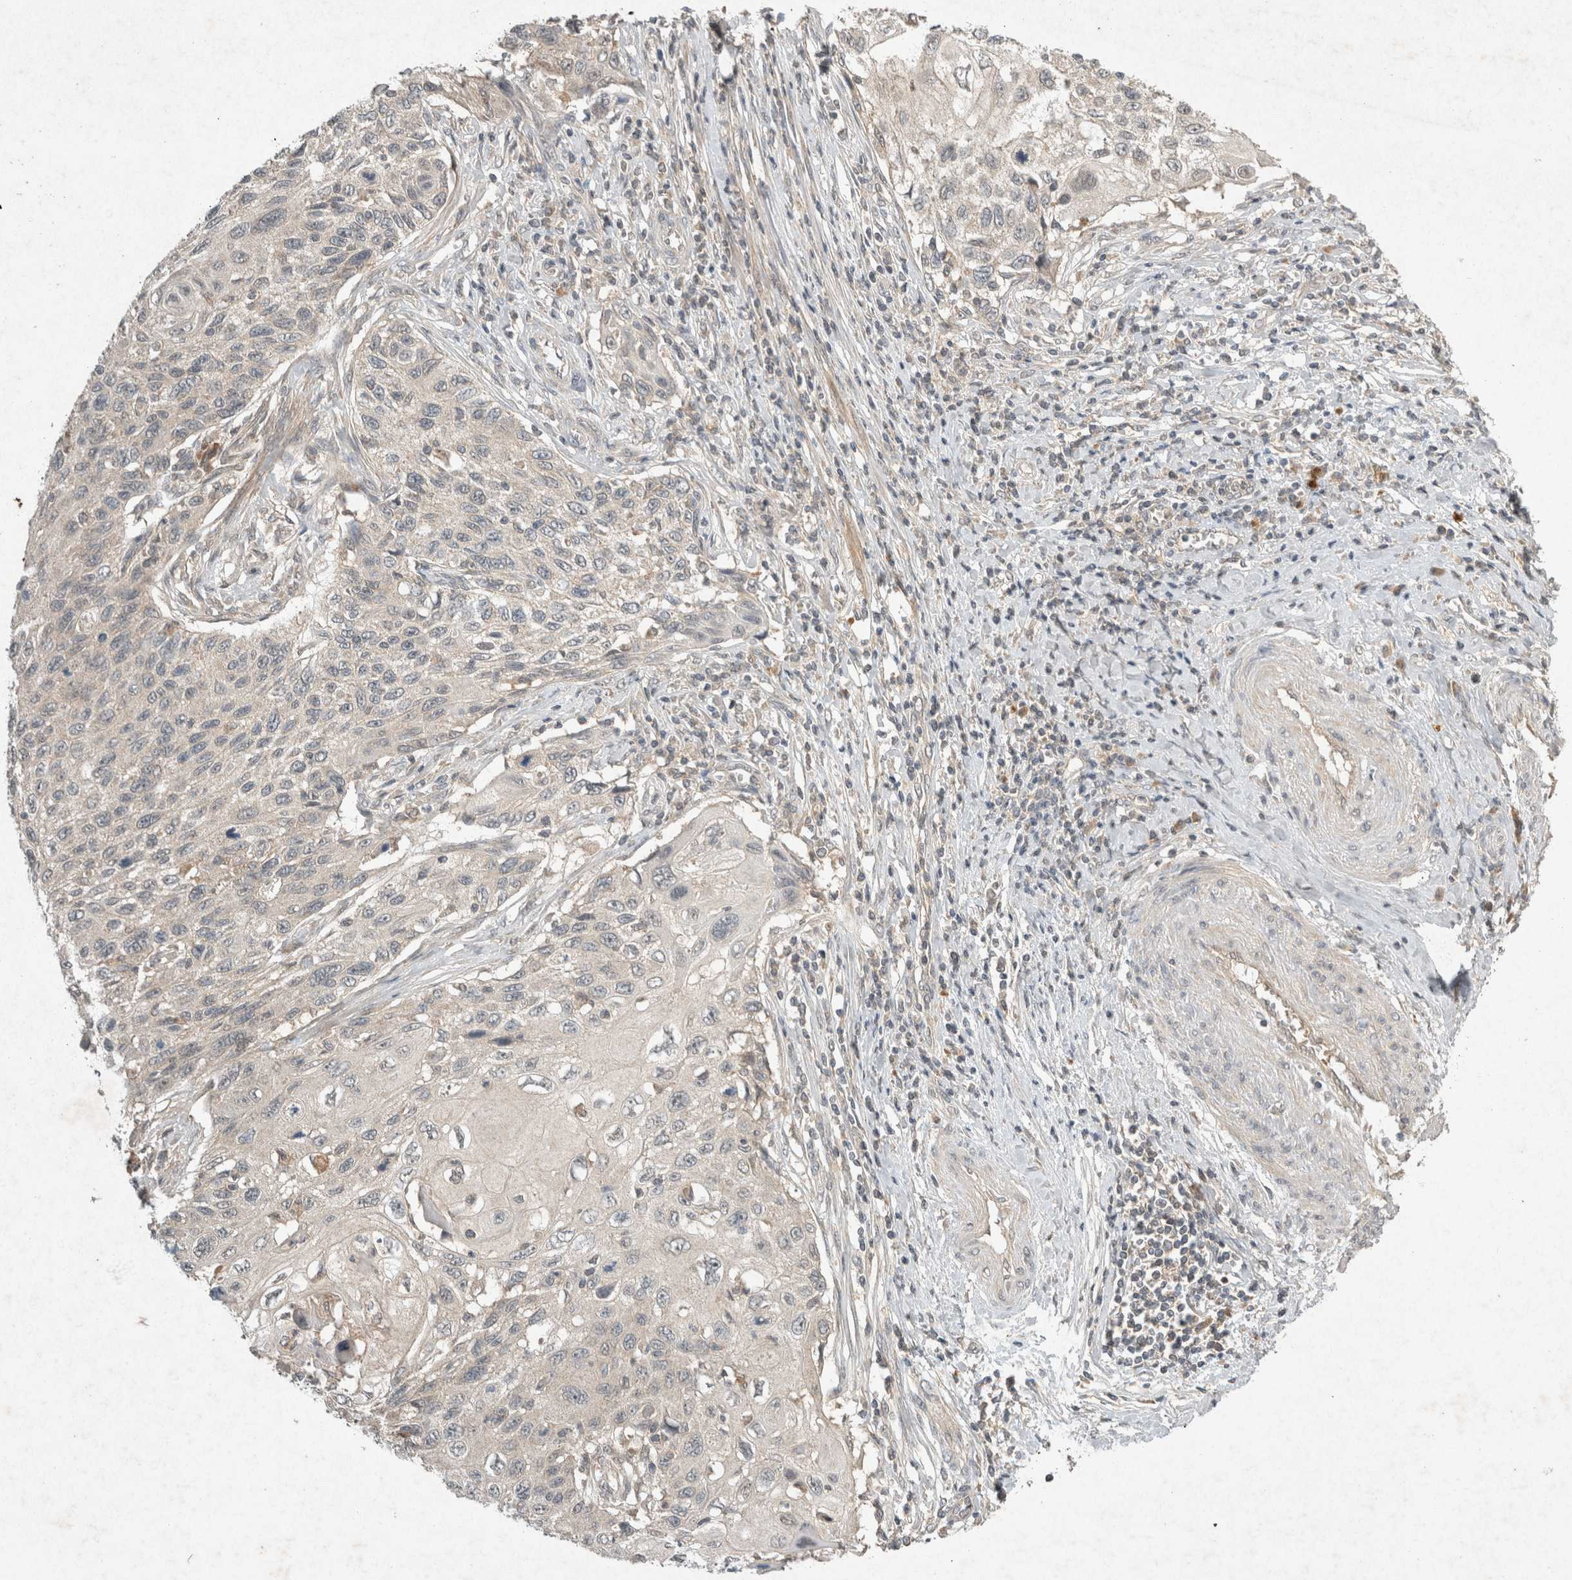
{"staining": {"intensity": "negative", "quantity": "none", "location": "none"}, "tissue": "cervical cancer", "cell_type": "Tumor cells", "image_type": "cancer", "snomed": [{"axis": "morphology", "description": "Squamous cell carcinoma, NOS"}, {"axis": "topography", "description": "Cervix"}], "caption": "A histopathology image of cervical cancer (squamous cell carcinoma) stained for a protein displays no brown staining in tumor cells.", "gene": "LOXL2", "patient": {"sex": "female", "age": 70}}